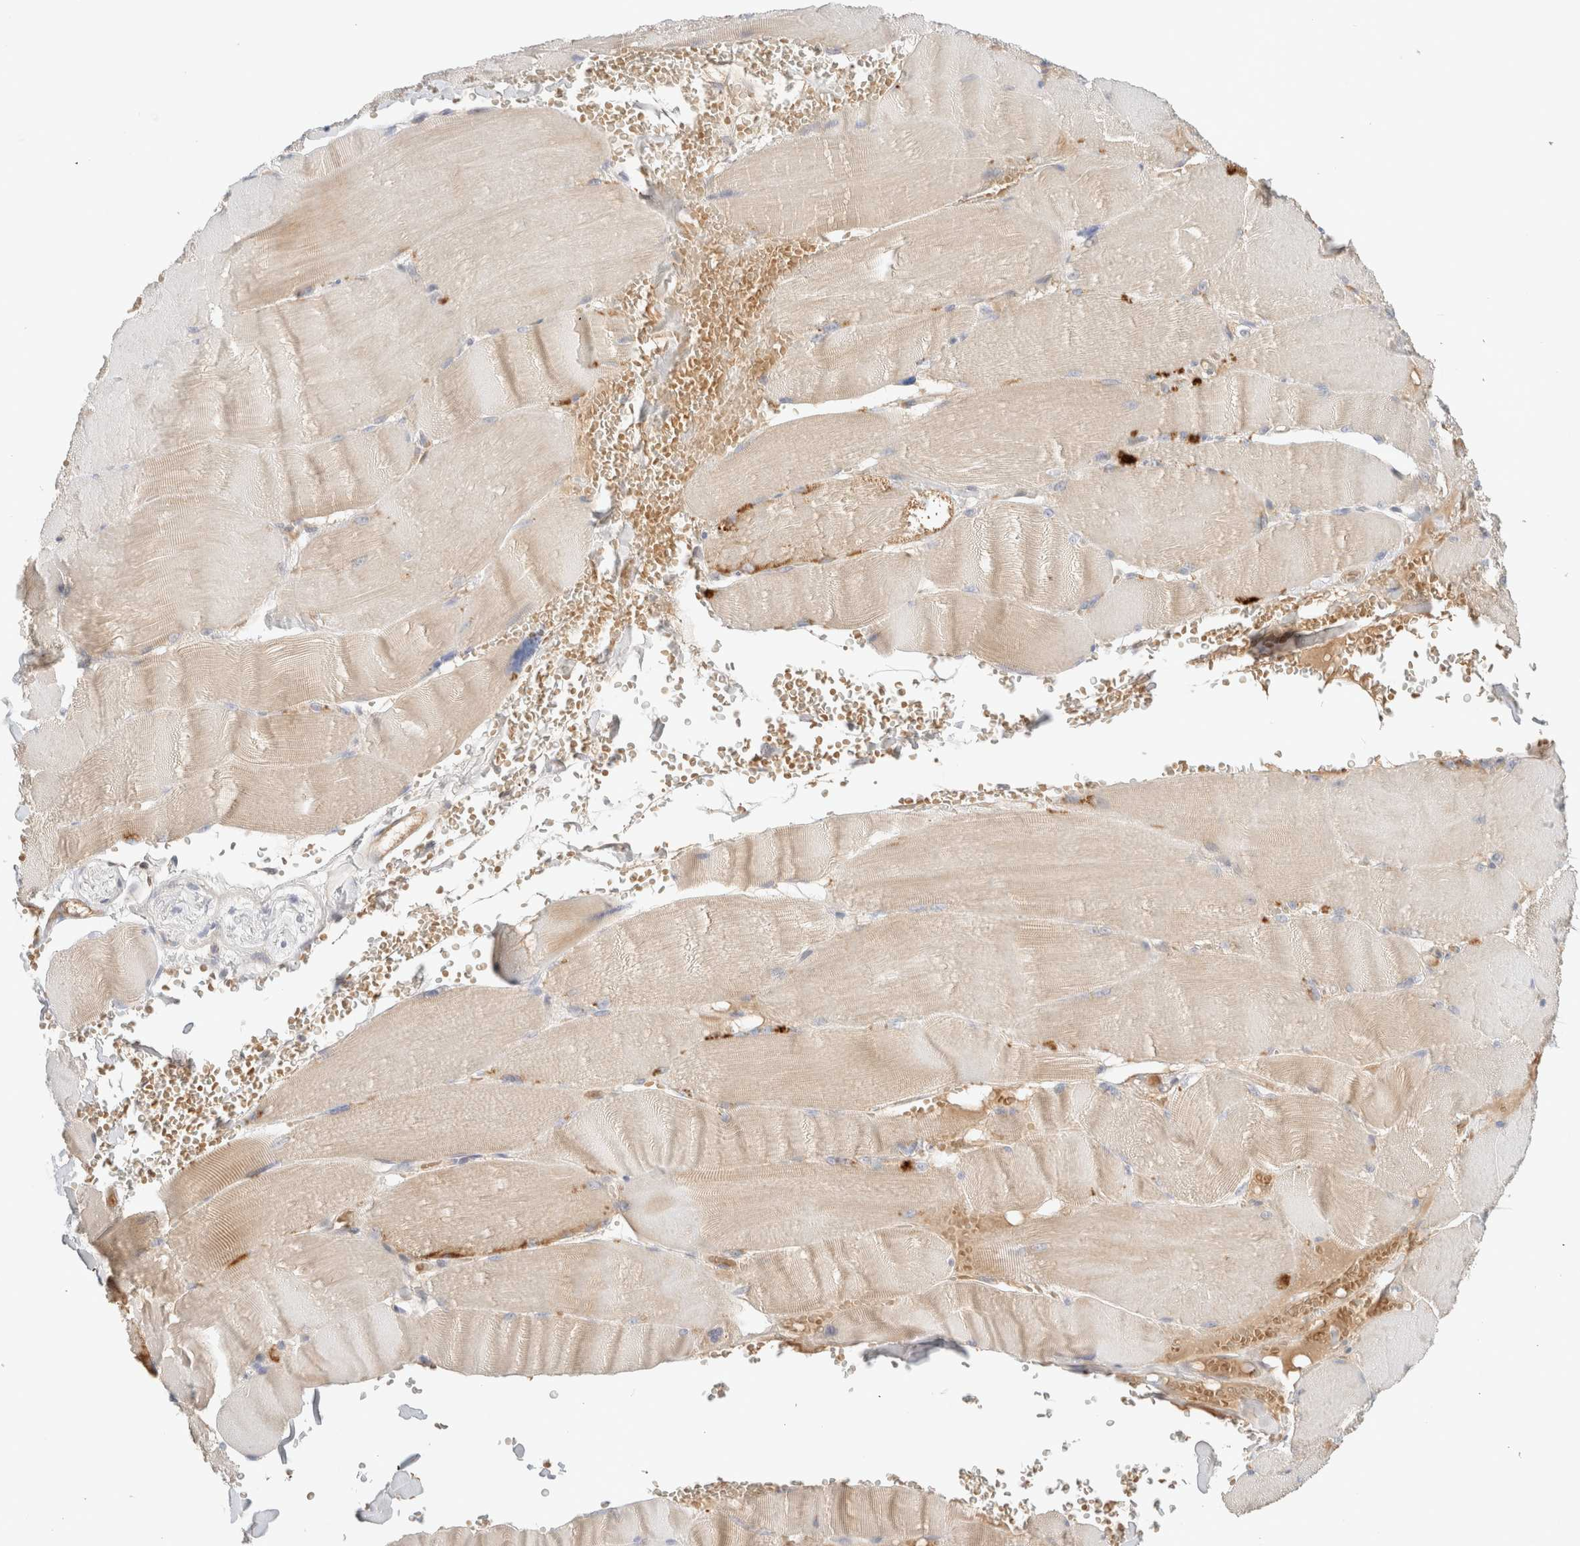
{"staining": {"intensity": "weak", "quantity": ">75%", "location": "cytoplasmic/membranous"}, "tissue": "skeletal muscle", "cell_type": "Myocytes", "image_type": "normal", "snomed": [{"axis": "morphology", "description": "Normal tissue, NOS"}, {"axis": "topography", "description": "Skin"}, {"axis": "topography", "description": "Skeletal muscle"}], "caption": "This histopathology image shows unremarkable skeletal muscle stained with immunohistochemistry to label a protein in brown. The cytoplasmic/membranous of myocytes show weak positivity for the protein. Nuclei are counter-stained blue.", "gene": "MRM3", "patient": {"sex": "male", "age": 83}}